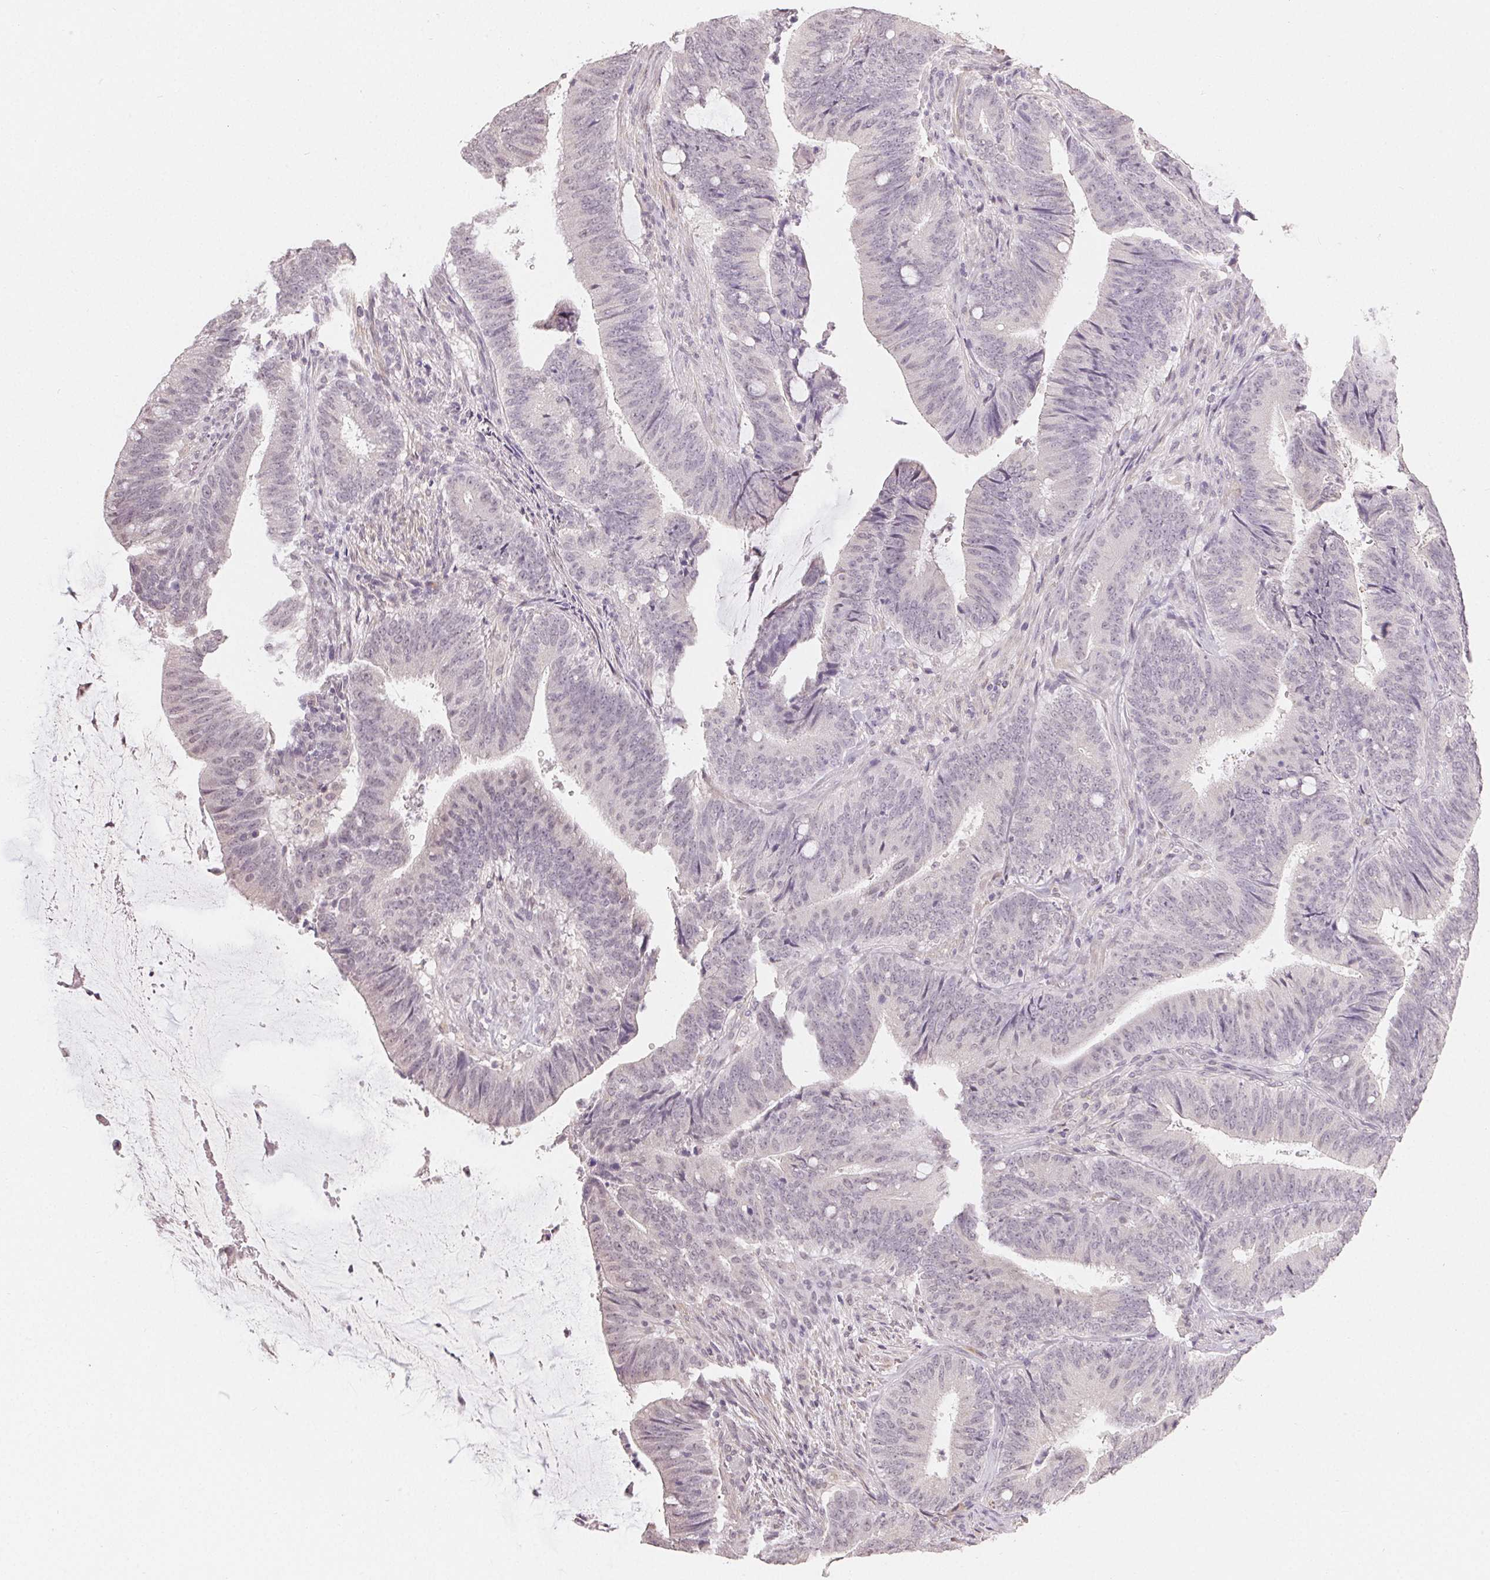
{"staining": {"intensity": "negative", "quantity": "none", "location": "none"}, "tissue": "colorectal cancer", "cell_type": "Tumor cells", "image_type": "cancer", "snomed": [{"axis": "morphology", "description": "Adenocarcinoma, NOS"}, {"axis": "topography", "description": "Colon"}], "caption": "Human colorectal adenocarcinoma stained for a protein using IHC exhibits no positivity in tumor cells.", "gene": "TMEM174", "patient": {"sex": "female", "age": 43}}